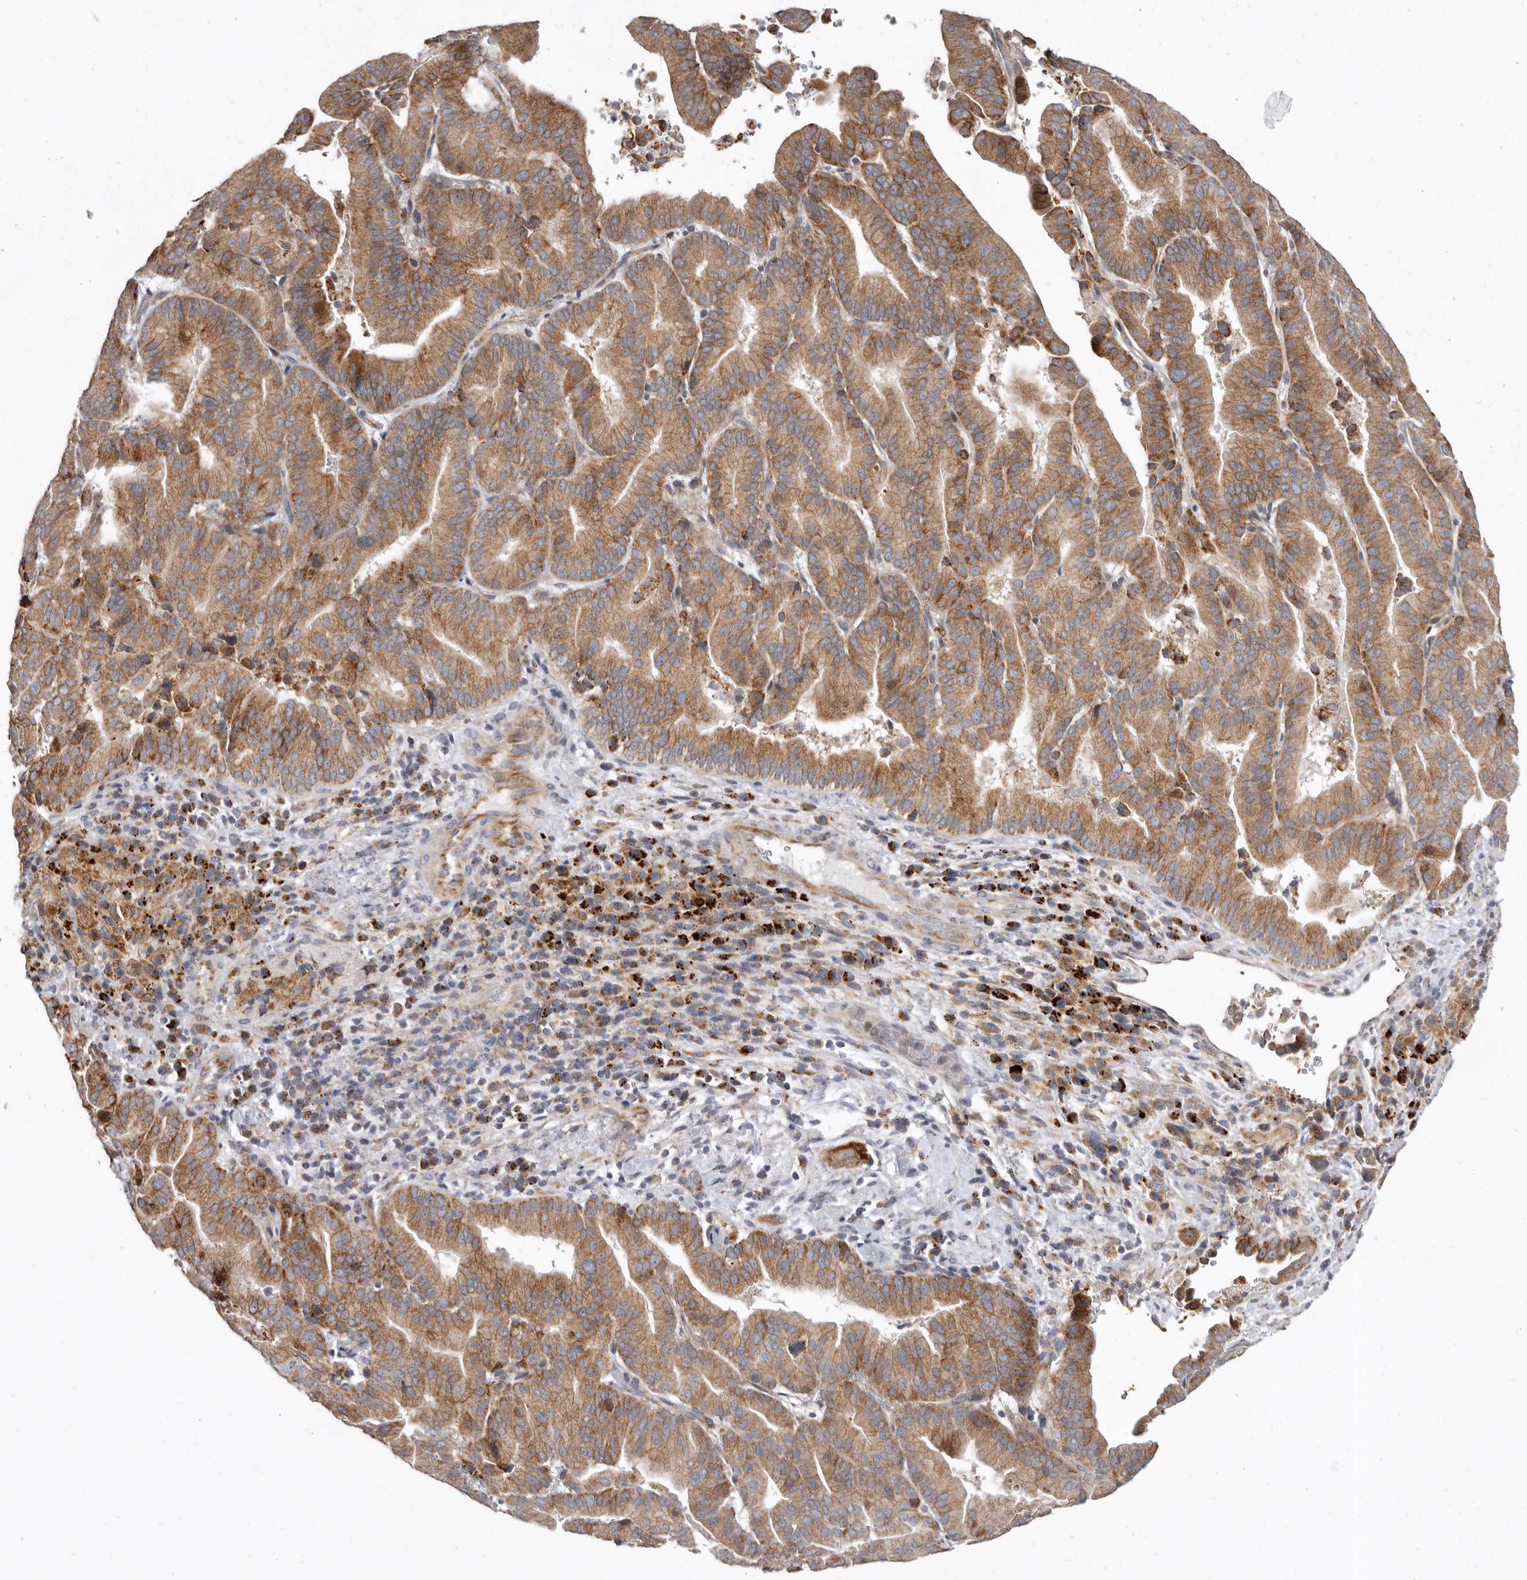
{"staining": {"intensity": "moderate", "quantity": ">75%", "location": "cytoplasmic/membranous"}, "tissue": "liver cancer", "cell_type": "Tumor cells", "image_type": "cancer", "snomed": [{"axis": "morphology", "description": "Cholangiocarcinoma"}, {"axis": "topography", "description": "Liver"}], "caption": "This micrograph exhibits immunohistochemistry staining of human liver cholangiocarcinoma, with medium moderate cytoplasmic/membranous positivity in approximately >75% of tumor cells.", "gene": "SMC4", "patient": {"sex": "female", "age": 75}}